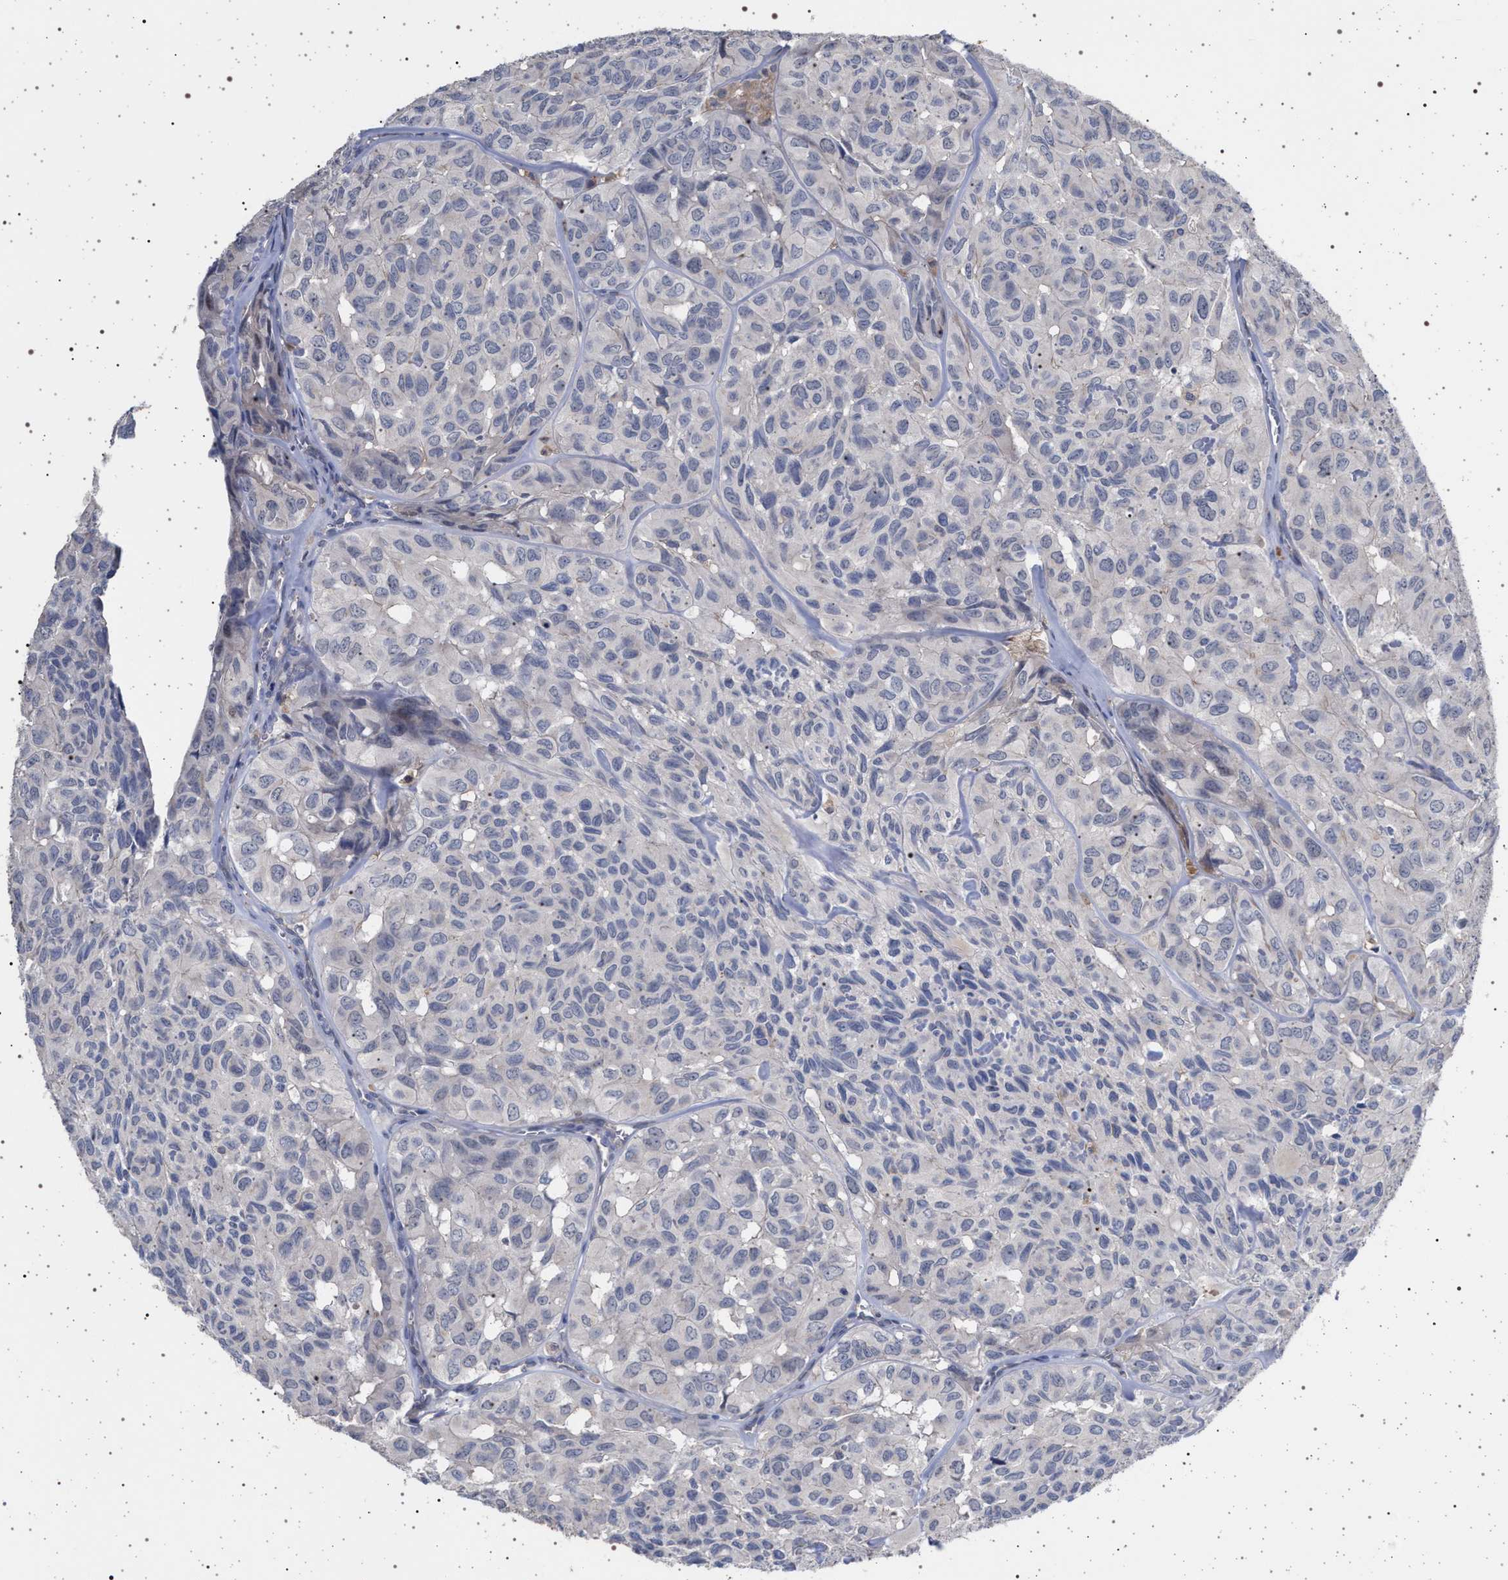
{"staining": {"intensity": "negative", "quantity": "none", "location": "none"}, "tissue": "head and neck cancer", "cell_type": "Tumor cells", "image_type": "cancer", "snomed": [{"axis": "morphology", "description": "Adenocarcinoma, NOS"}, {"axis": "topography", "description": "Salivary gland, NOS"}, {"axis": "topography", "description": "Head-Neck"}], "caption": "Micrograph shows no significant protein positivity in tumor cells of adenocarcinoma (head and neck).", "gene": "RBM48", "patient": {"sex": "female", "age": 76}}